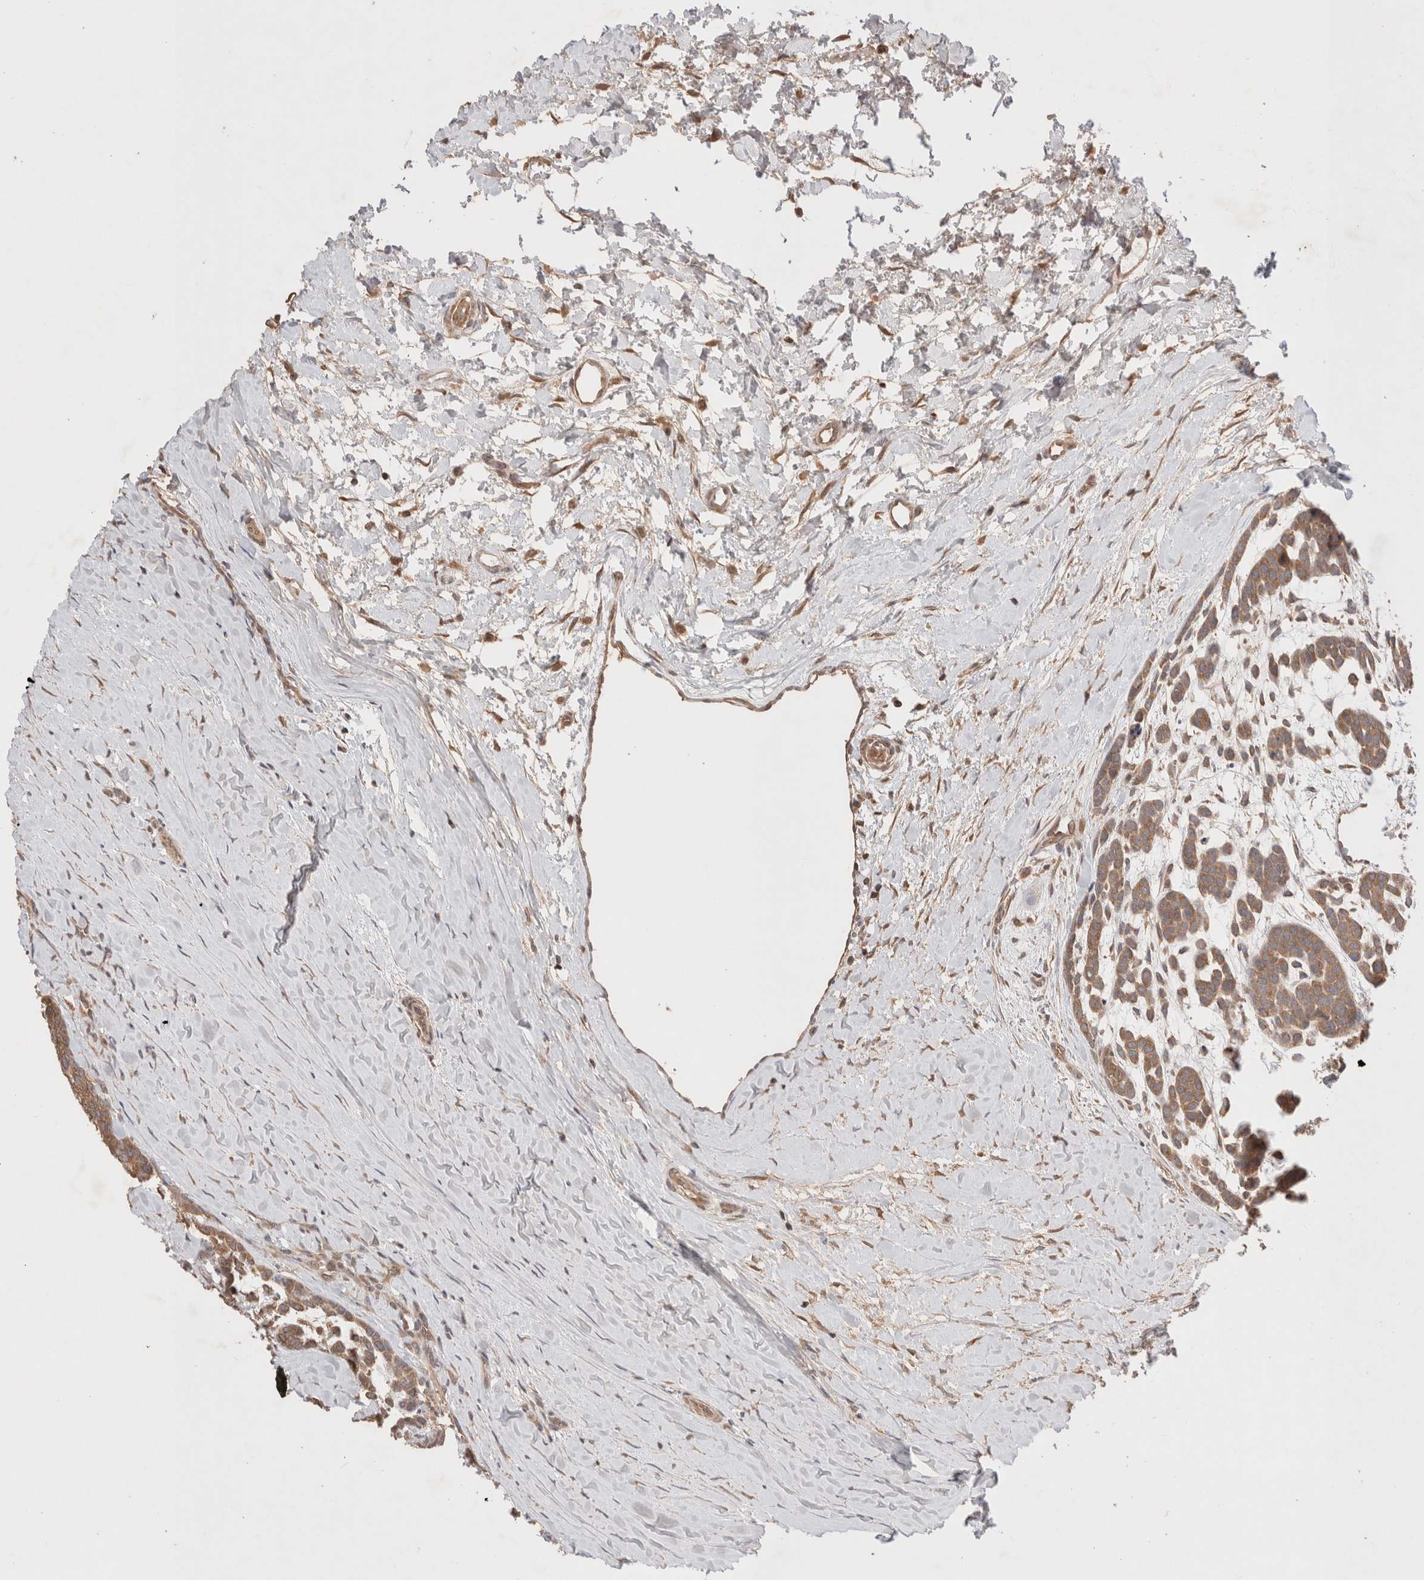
{"staining": {"intensity": "moderate", "quantity": ">75%", "location": "cytoplasmic/membranous"}, "tissue": "head and neck cancer", "cell_type": "Tumor cells", "image_type": "cancer", "snomed": [{"axis": "morphology", "description": "Adenocarcinoma, NOS"}, {"axis": "morphology", "description": "Adenoma, NOS"}, {"axis": "topography", "description": "Head-Neck"}], "caption": "High-magnification brightfield microscopy of adenoma (head and neck) stained with DAB (3,3'-diaminobenzidine) (brown) and counterstained with hematoxylin (blue). tumor cells exhibit moderate cytoplasmic/membranous expression is present in approximately>75% of cells.", "gene": "CARNMT1", "patient": {"sex": "female", "age": 55}}